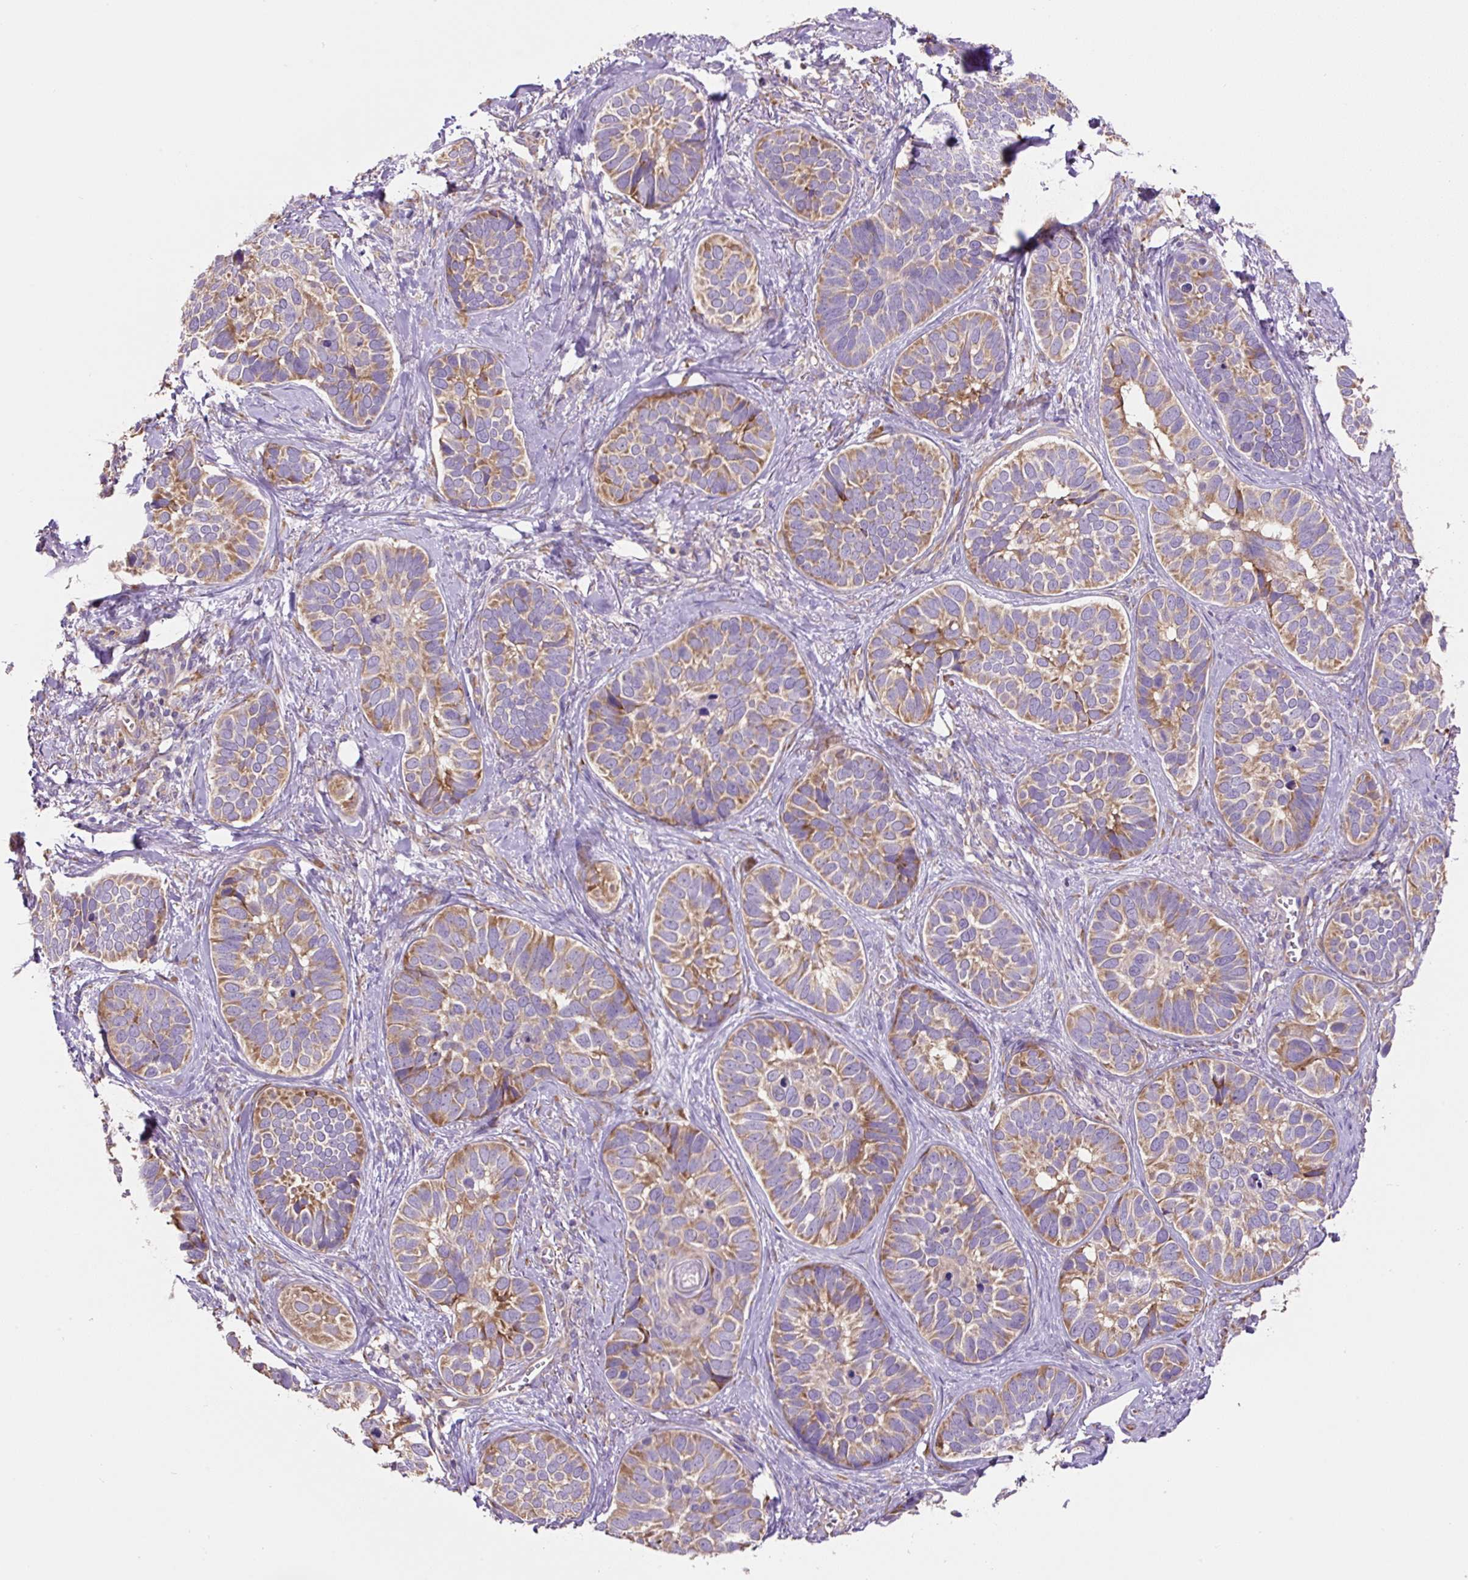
{"staining": {"intensity": "moderate", "quantity": ">75%", "location": "cytoplasmic/membranous"}, "tissue": "skin cancer", "cell_type": "Tumor cells", "image_type": "cancer", "snomed": [{"axis": "morphology", "description": "Basal cell carcinoma"}, {"axis": "topography", "description": "Skin"}], "caption": "Brown immunohistochemical staining in human skin cancer displays moderate cytoplasmic/membranous staining in about >75% of tumor cells.", "gene": "RPS23", "patient": {"sex": "male", "age": 62}}